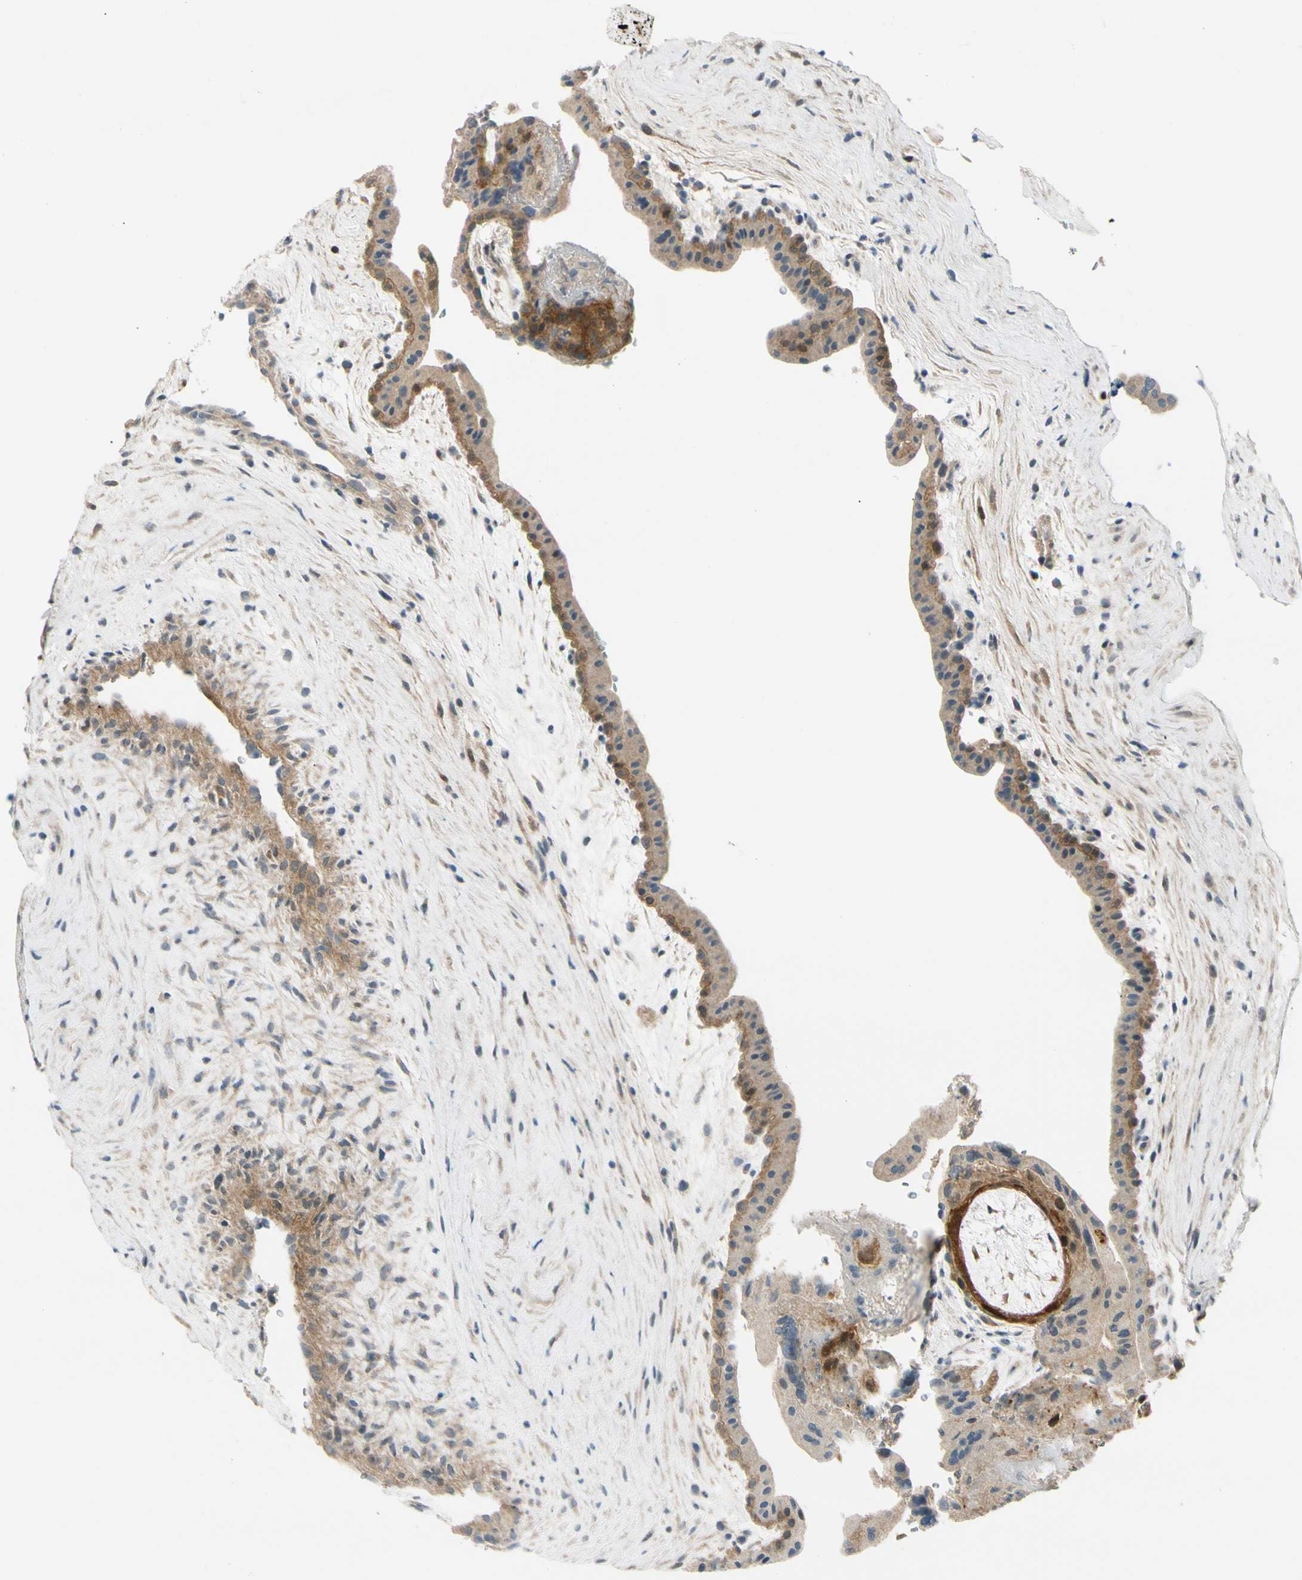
{"staining": {"intensity": "weak", "quantity": "25%-75%", "location": "cytoplasmic/membranous"}, "tissue": "placenta", "cell_type": "Decidual cells", "image_type": "normal", "snomed": [{"axis": "morphology", "description": "Normal tissue, NOS"}, {"axis": "topography", "description": "Placenta"}], "caption": "Weak cytoplasmic/membranous protein staining is appreciated in about 25%-75% of decidual cells in placenta. The protein is stained brown, and the nuclei are stained in blue (DAB (3,3'-diaminobenzidine) IHC with brightfield microscopy, high magnification).", "gene": "FHL2", "patient": {"sex": "female", "age": 35}}